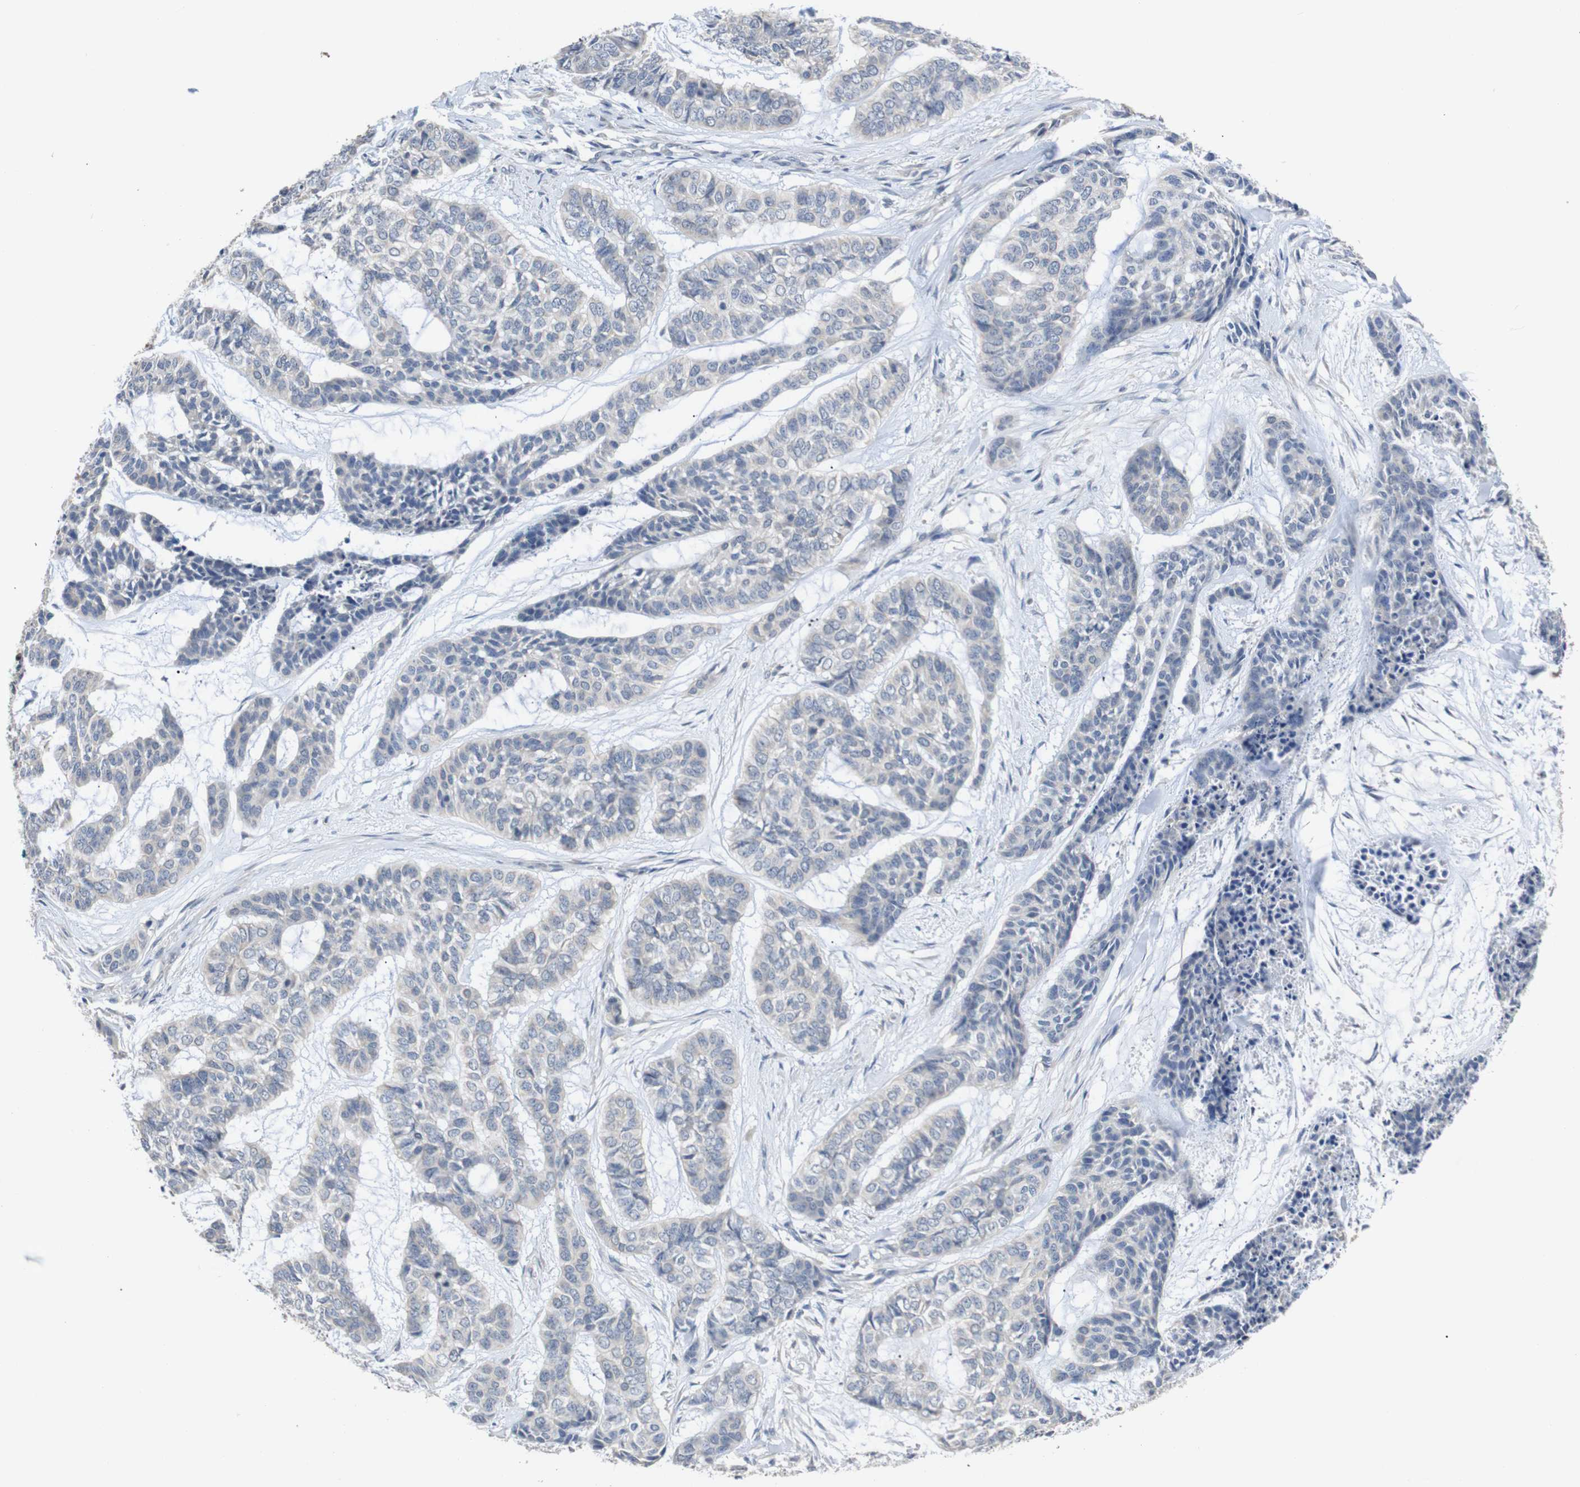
{"staining": {"intensity": "negative", "quantity": "none", "location": "none"}, "tissue": "skin cancer", "cell_type": "Tumor cells", "image_type": "cancer", "snomed": [{"axis": "morphology", "description": "Basal cell carcinoma"}, {"axis": "topography", "description": "Skin"}], "caption": "The histopathology image shows no significant expression in tumor cells of skin cancer. (DAB (3,3'-diaminobenzidine) IHC visualized using brightfield microscopy, high magnification).", "gene": "HNF1A", "patient": {"sex": "female", "age": 64}}